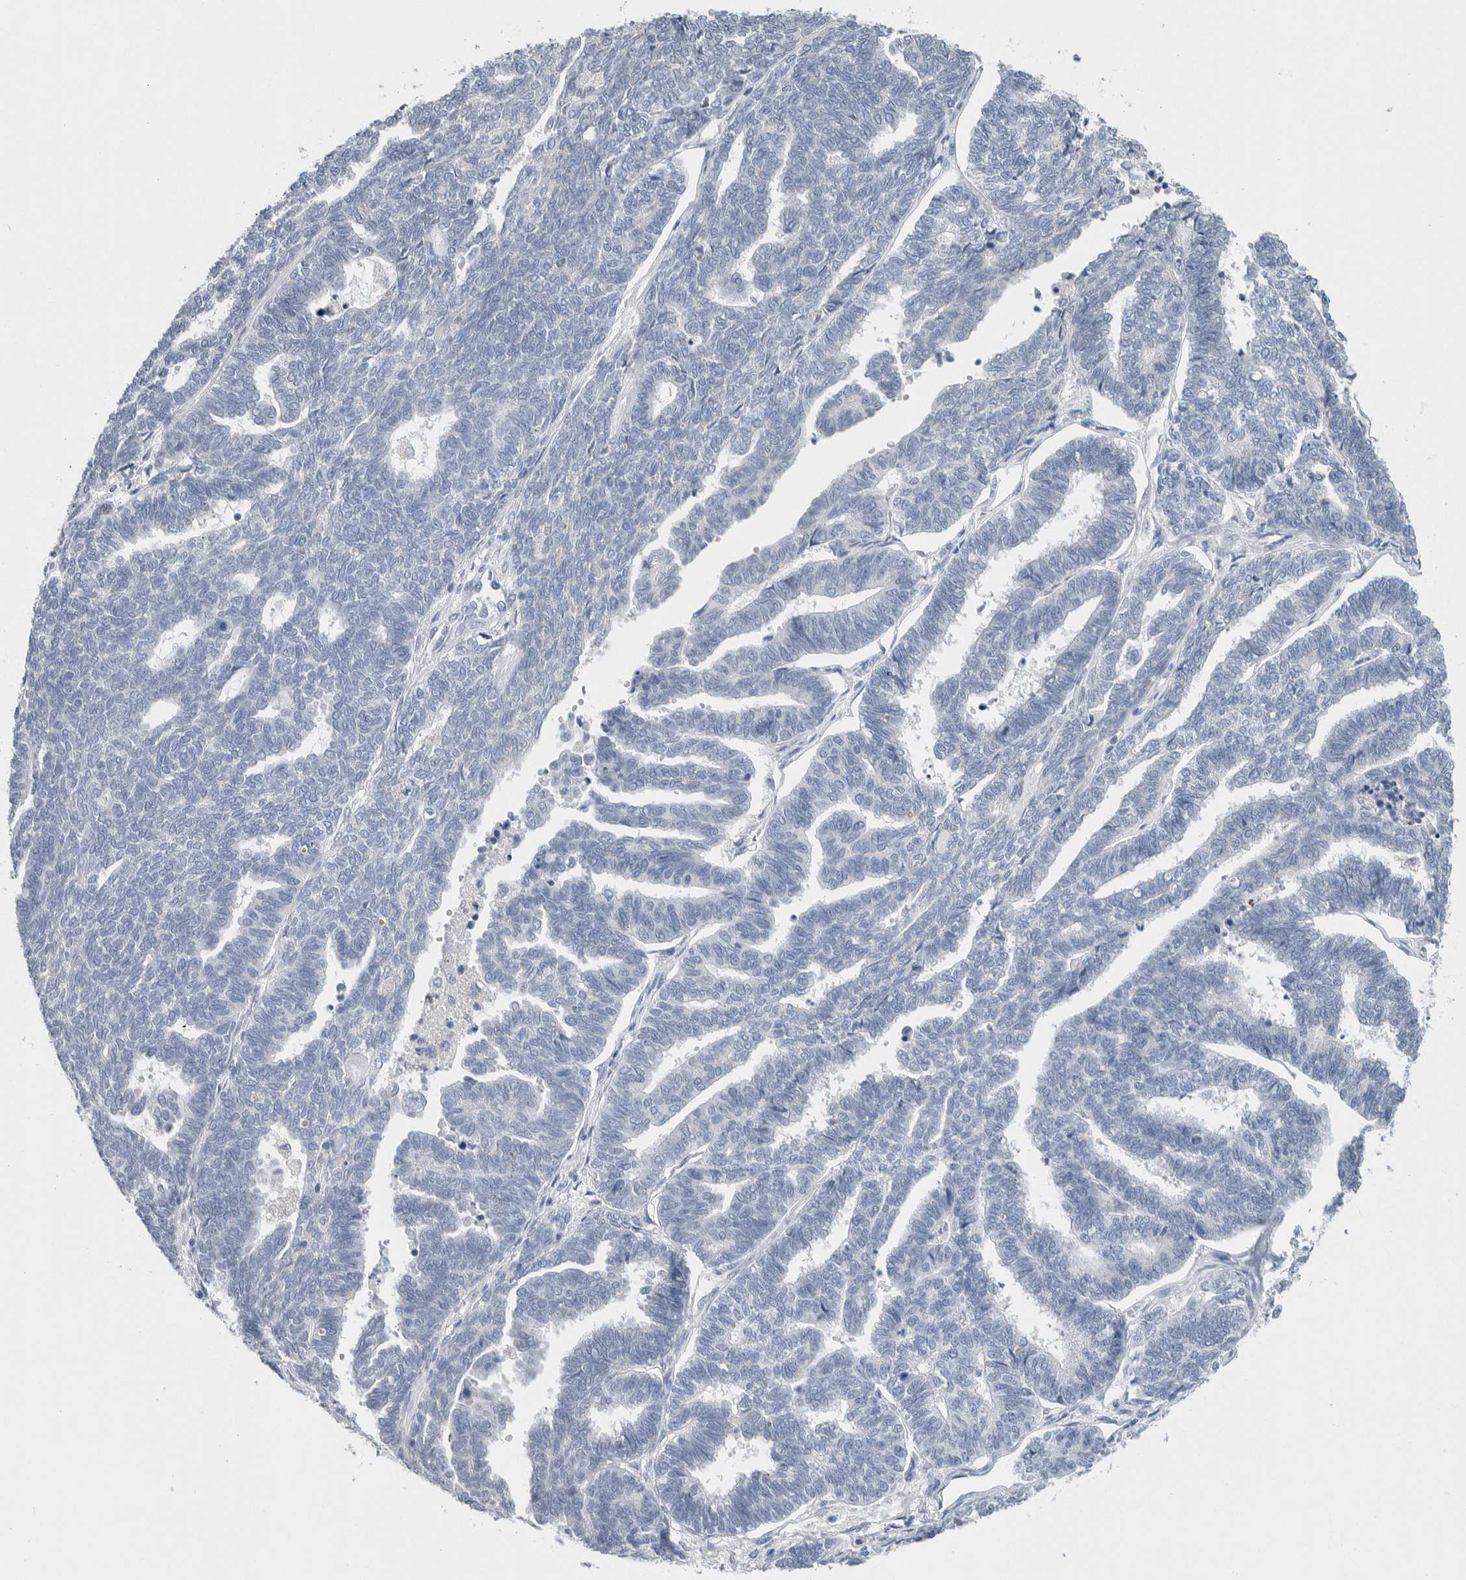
{"staining": {"intensity": "negative", "quantity": "none", "location": "none"}, "tissue": "endometrial cancer", "cell_type": "Tumor cells", "image_type": "cancer", "snomed": [{"axis": "morphology", "description": "Adenocarcinoma, NOS"}, {"axis": "topography", "description": "Endometrium"}], "caption": "Immunohistochemical staining of endometrial cancer demonstrates no significant expression in tumor cells. Brightfield microscopy of IHC stained with DAB (brown) and hematoxylin (blue), captured at high magnification.", "gene": "SCN2A", "patient": {"sex": "female", "age": 70}}